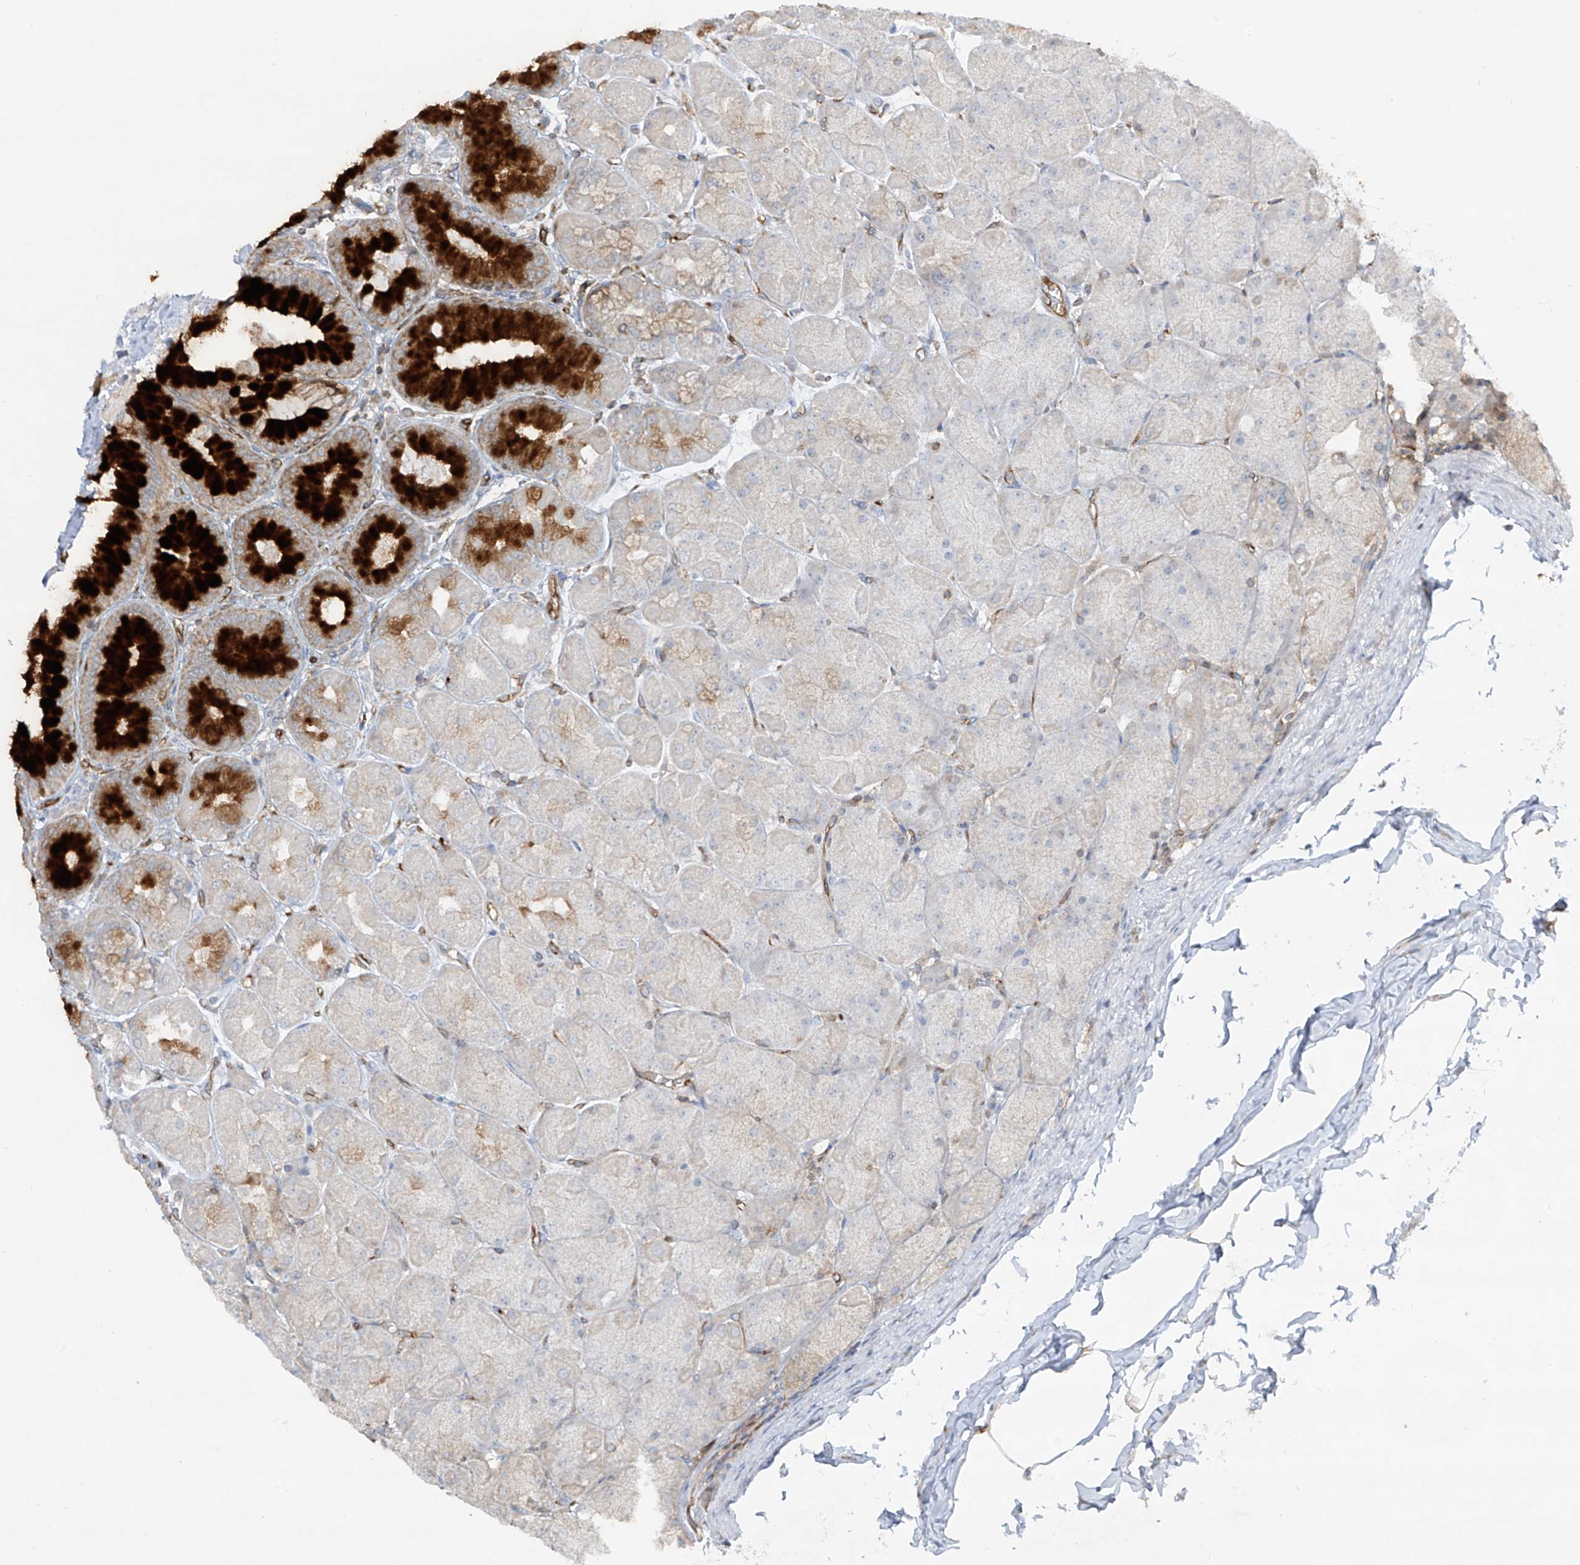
{"staining": {"intensity": "strong", "quantity": "<25%", "location": "cytoplasmic/membranous"}, "tissue": "stomach", "cell_type": "Glandular cells", "image_type": "normal", "snomed": [{"axis": "morphology", "description": "Normal tissue, NOS"}, {"axis": "topography", "description": "Stomach, upper"}], "caption": "A photomicrograph of human stomach stained for a protein reveals strong cytoplasmic/membranous brown staining in glandular cells.", "gene": "HLA", "patient": {"sex": "female", "age": 56}}